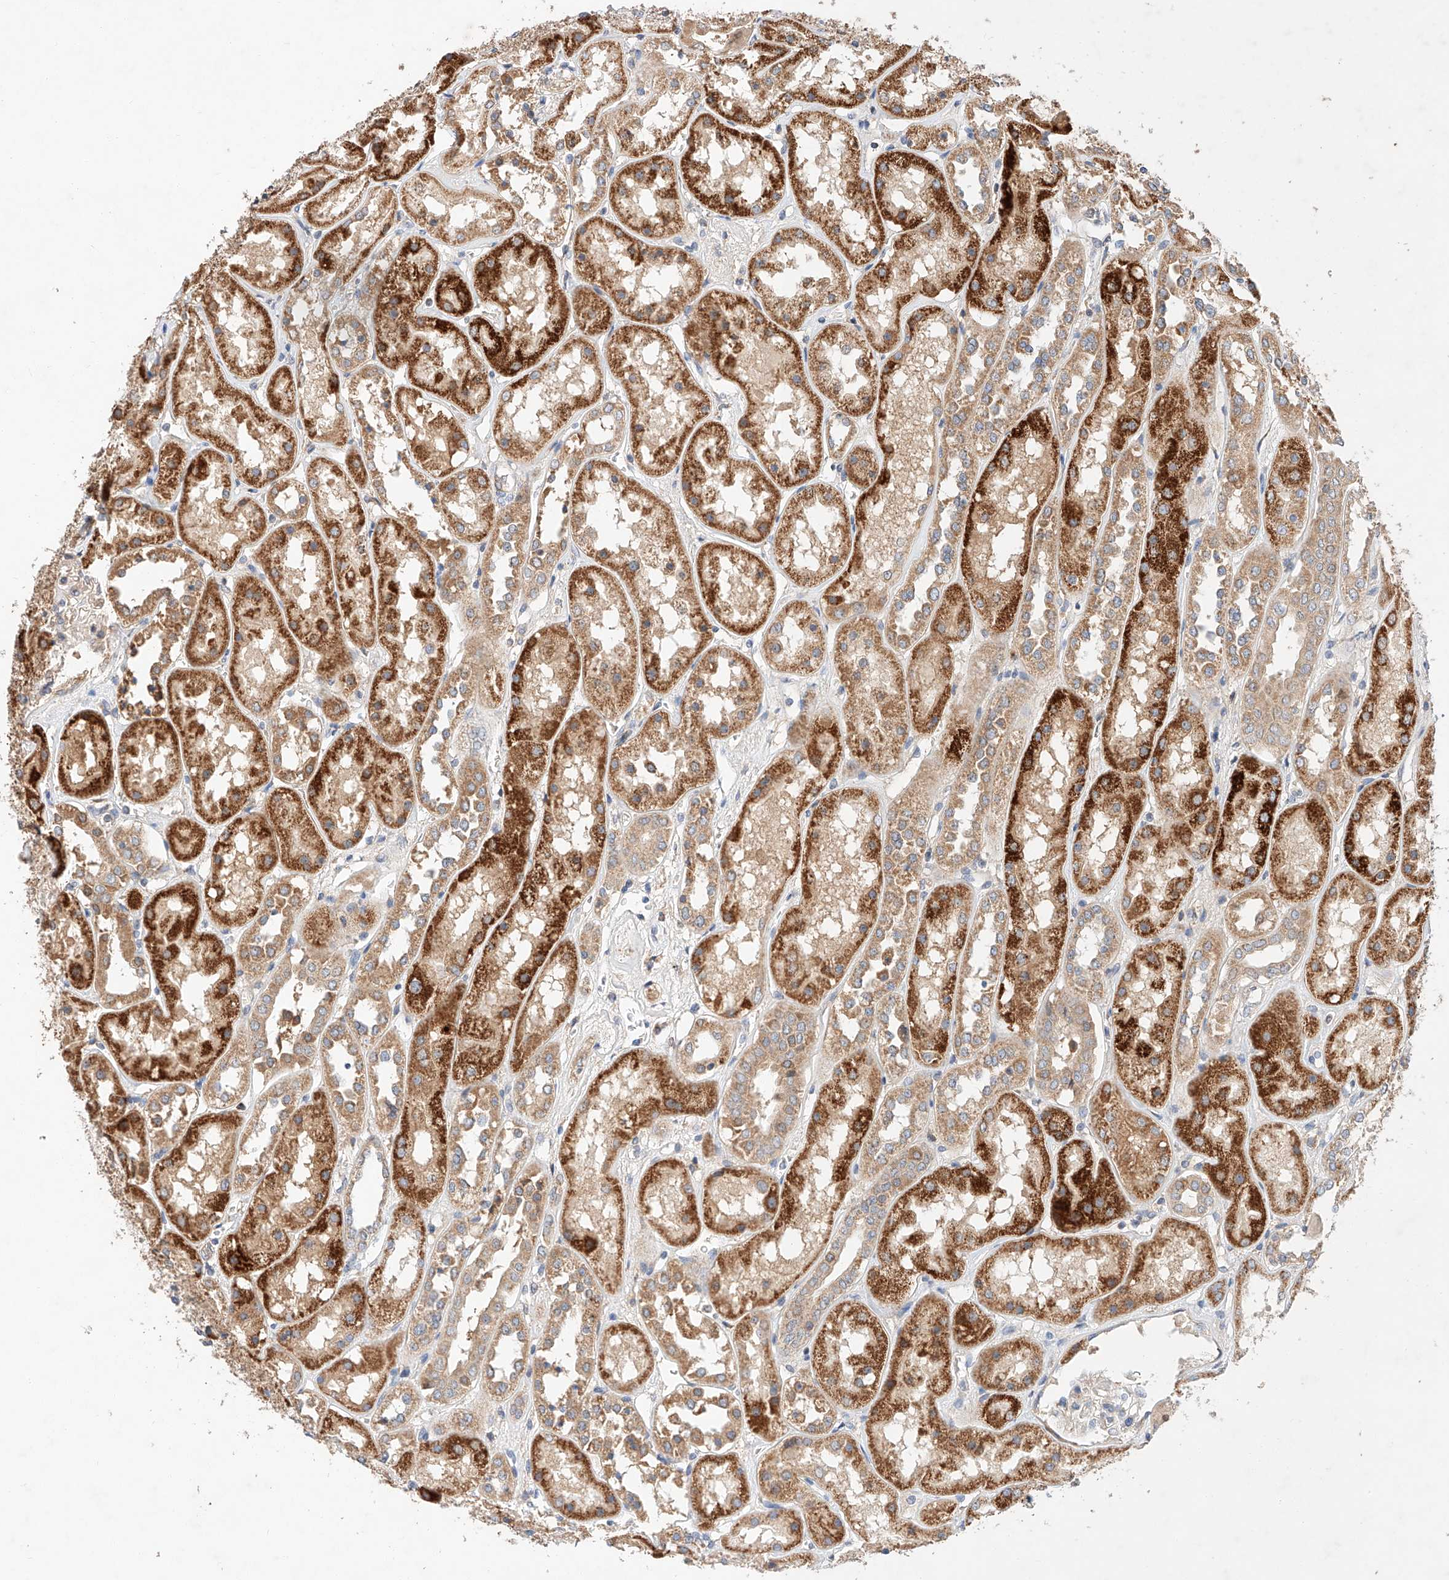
{"staining": {"intensity": "negative", "quantity": "none", "location": "none"}, "tissue": "kidney", "cell_type": "Cells in glomeruli", "image_type": "normal", "snomed": [{"axis": "morphology", "description": "Normal tissue, NOS"}, {"axis": "topography", "description": "Kidney"}], "caption": "IHC of unremarkable human kidney exhibits no expression in cells in glomeruli.", "gene": "C6orf118", "patient": {"sex": "male", "age": 70}}